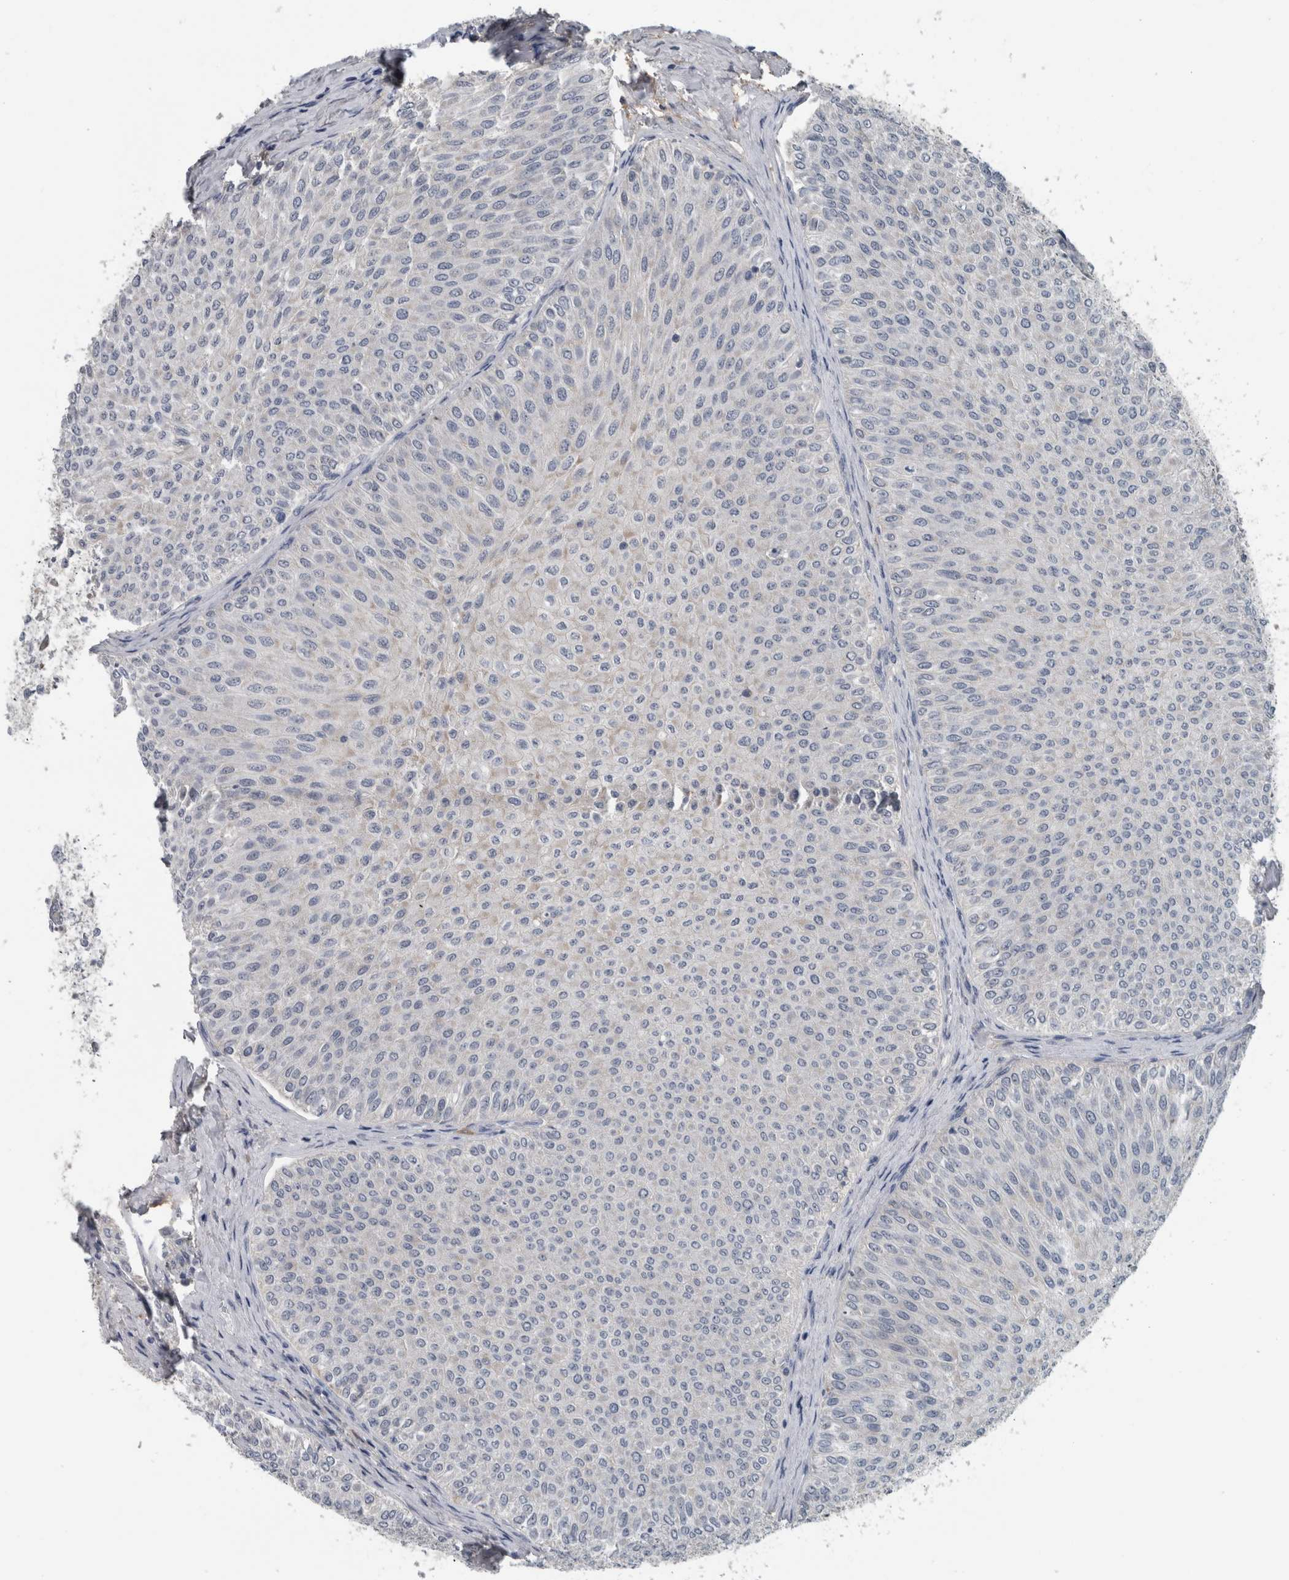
{"staining": {"intensity": "negative", "quantity": "none", "location": "none"}, "tissue": "urothelial cancer", "cell_type": "Tumor cells", "image_type": "cancer", "snomed": [{"axis": "morphology", "description": "Urothelial carcinoma, Low grade"}, {"axis": "topography", "description": "Urinary bladder"}], "caption": "There is no significant staining in tumor cells of low-grade urothelial carcinoma.", "gene": "ACSF2", "patient": {"sex": "male", "age": 78}}